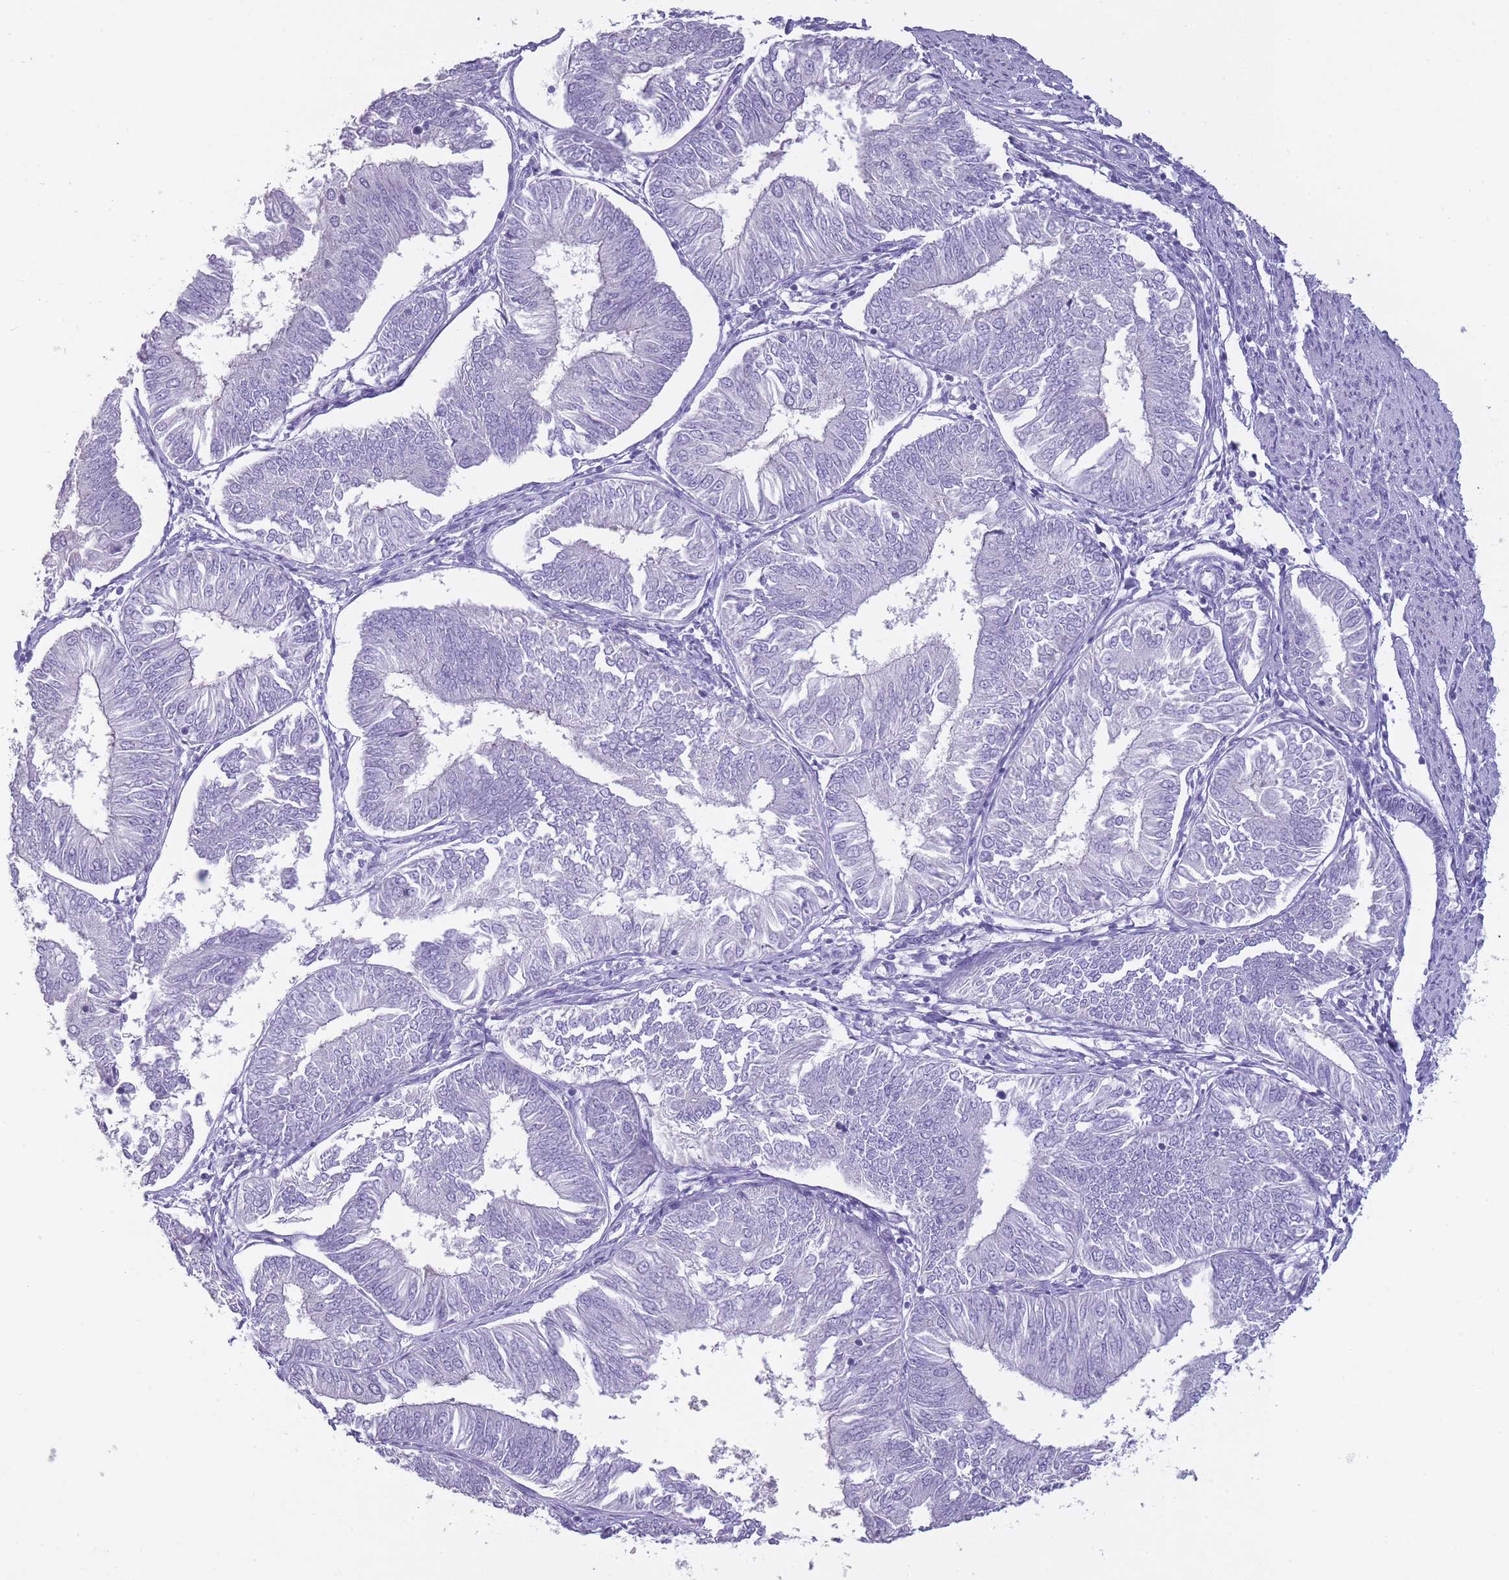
{"staining": {"intensity": "negative", "quantity": "none", "location": "none"}, "tissue": "endometrial cancer", "cell_type": "Tumor cells", "image_type": "cancer", "snomed": [{"axis": "morphology", "description": "Adenocarcinoma, NOS"}, {"axis": "topography", "description": "Endometrium"}], "caption": "Tumor cells show no significant staining in endometrial adenocarcinoma.", "gene": "DCANP1", "patient": {"sex": "female", "age": 58}}